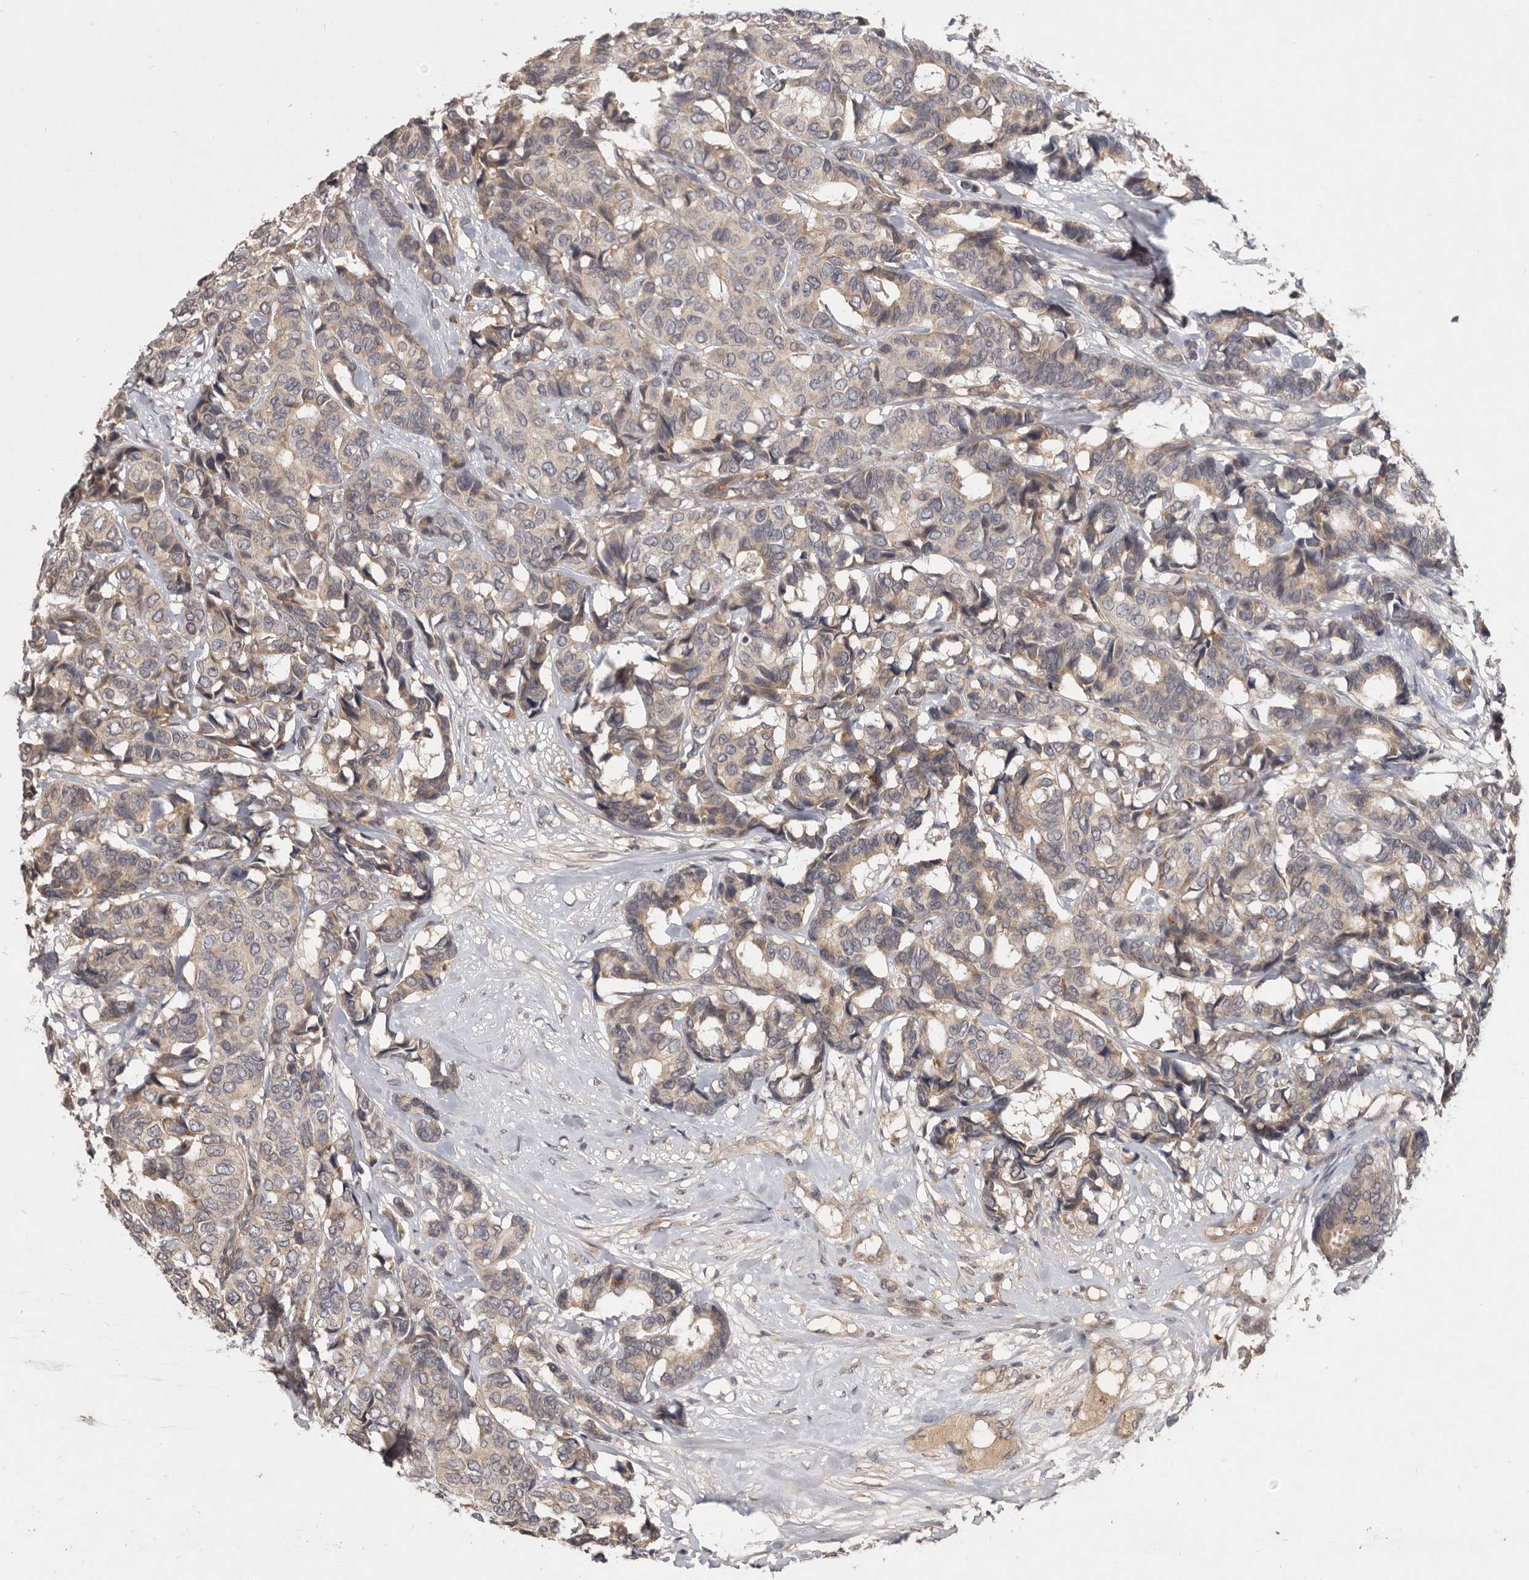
{"staining": {"intensity": "weak", "quantity": "25%-75%", "location": "cytoplasmic/membranous"}, "tissue": "breast cancer", "cell_type": "Tumor cells", "image_type": "cancer", "snomed": [{"axis": "morphology", "description": "Duct carcinoma"}, {"axis": "topography", "description": "Breast"}], "caption": "This micrograph shows immunohistochemistry staining of breast infiltrating ductal carcinoma, with low weak cytoplasmic/membranous positivity in about 25%-75% of tumor cells.", "gene": "DNAJC28", "patient": {"sex": "female", "age": 87}}